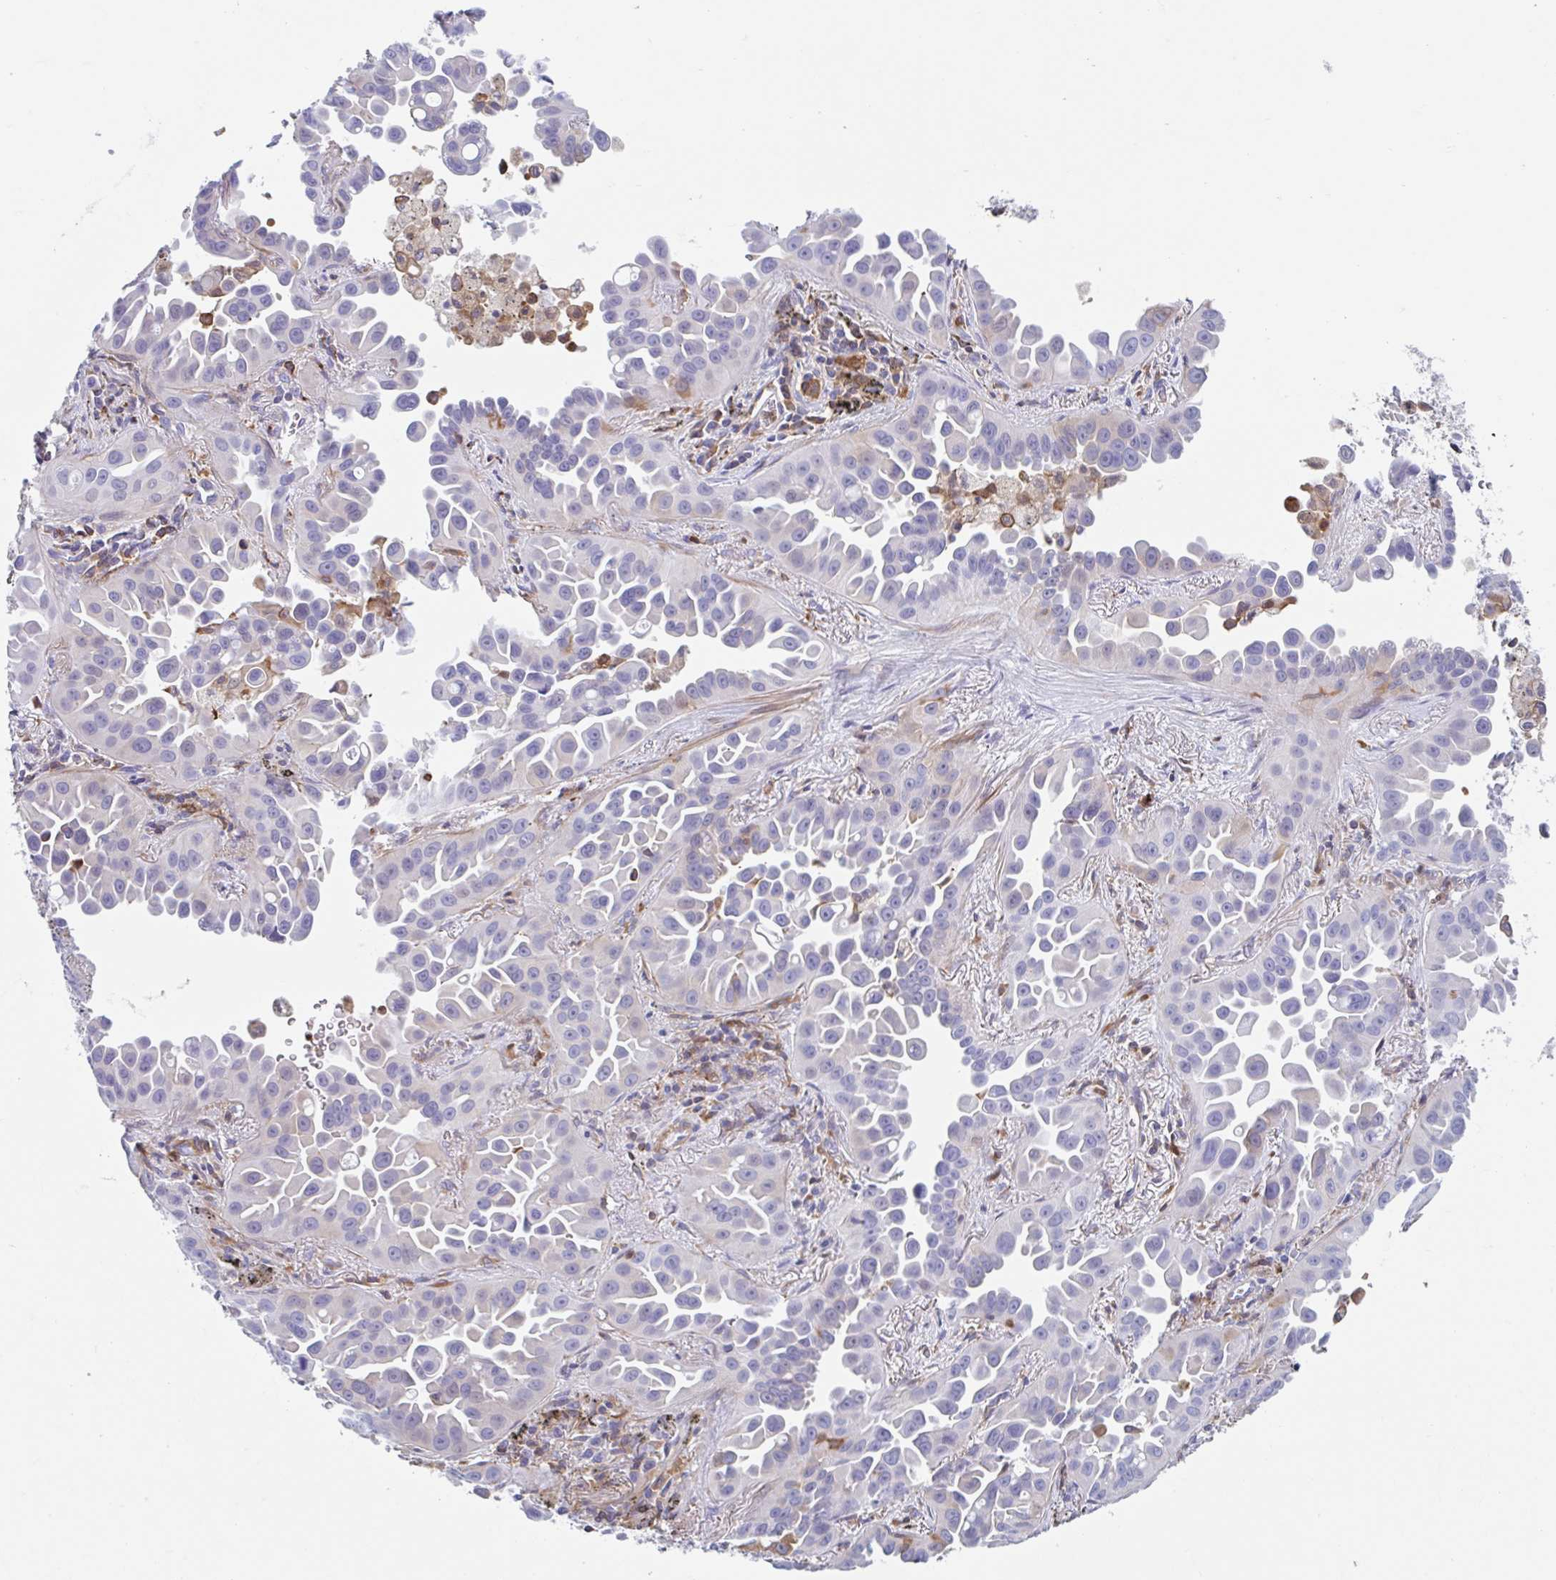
{"staining": {"intensity": "moderate", "quantity": "<25%", "location": "cytoplasmic/membranous"}, "tissue": "lung cancer", "cell_type": "Tumor cells", "image_type": "cancer", "snomed": [{"axis": "morphology", "description": "Adenocarcinoma, NOS"}, {"axis": "topography", "description": "Lung"}], "caption": "A photomicrograph showing moderate cytoplasmic/membranous positivity in about <25% of tumor cells in adenocarcinoma (lung), as visualized by brown immunohistochemical staining.", "gene": "EFHD1", "patient": {"sex": "male", "age": 68}}